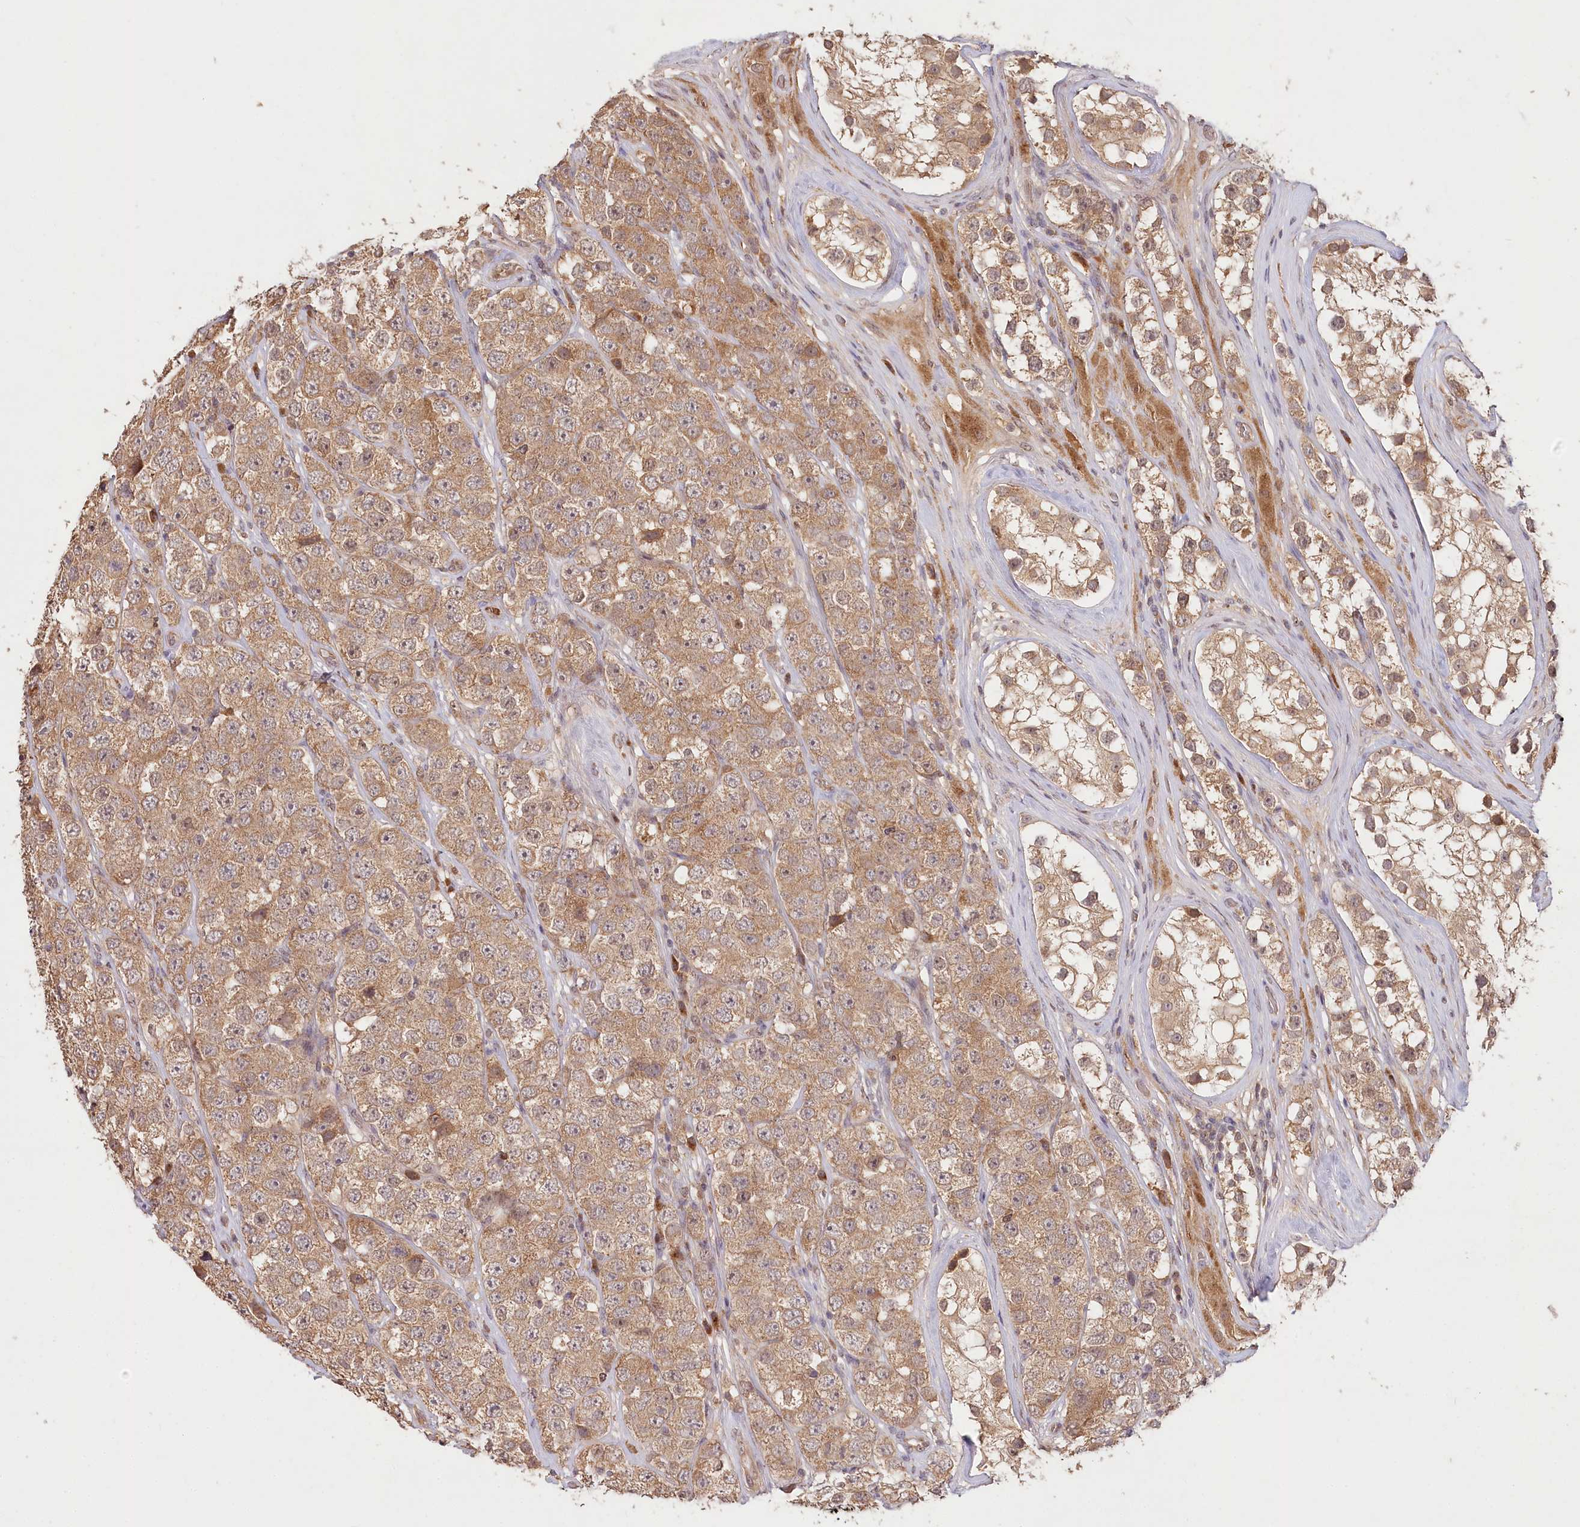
{"staining": {"intensity": "moderate", "quantity": ">75%", "location": "cytoplasmic/membranous"}, "tissue": "testis cancer", "cell_type": "Tumor cells", "image_type": "cancer", "snomed": [{"axis": "morphology", "description": "Seminoma, NOS"}, {"axis": "topography", "description": "Testis"}], "caption": "An image of human testis seminoma stained for a protein exhibits moderate cytoplasmic/membranous brown staining in tumor cells.", "gene": "IRAK1BP1", "patient": {"sex": "male", "age": 28}}